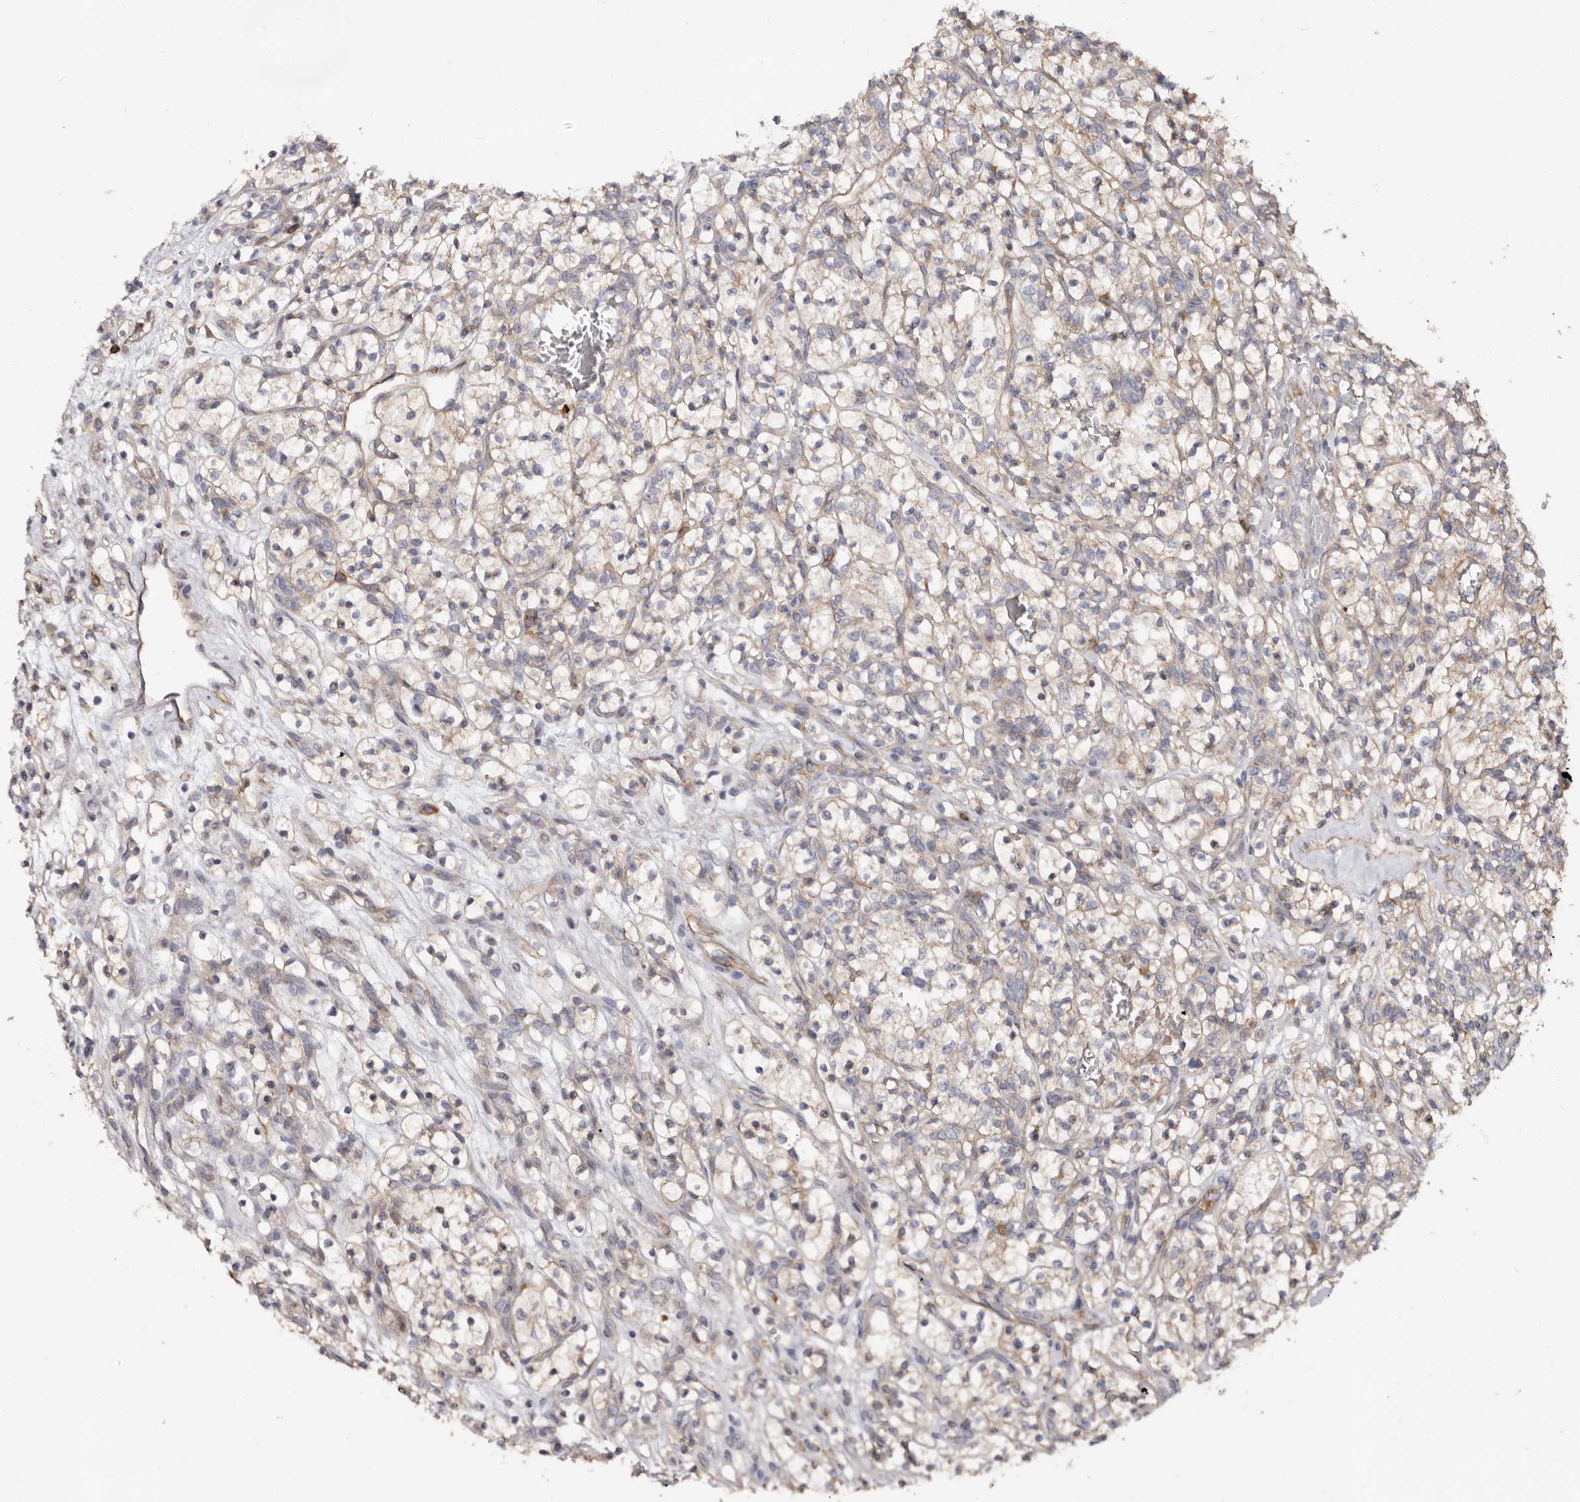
{"staining": {"intensity": "weak", "quantity": ">75%", "location": "cytoplasmic/membranous"}, "tissue": "renal cancer", "cell_type": "Tumor cells", "image_type": "cancer", "snomed": [{"axis": "morphology", "description": "Adenocarcinoma, NOS"}, {"axis": "topography", "description": "Kidney"}], "caption": "The micrograph demonstrates staining of adenocarcinoma (renal), revealing weak cytoplasmic/membranous protein positivity (brown color) within tumor cells.", "gene": "LRRC25", "patient": {"sex": "female", "age": 57}}